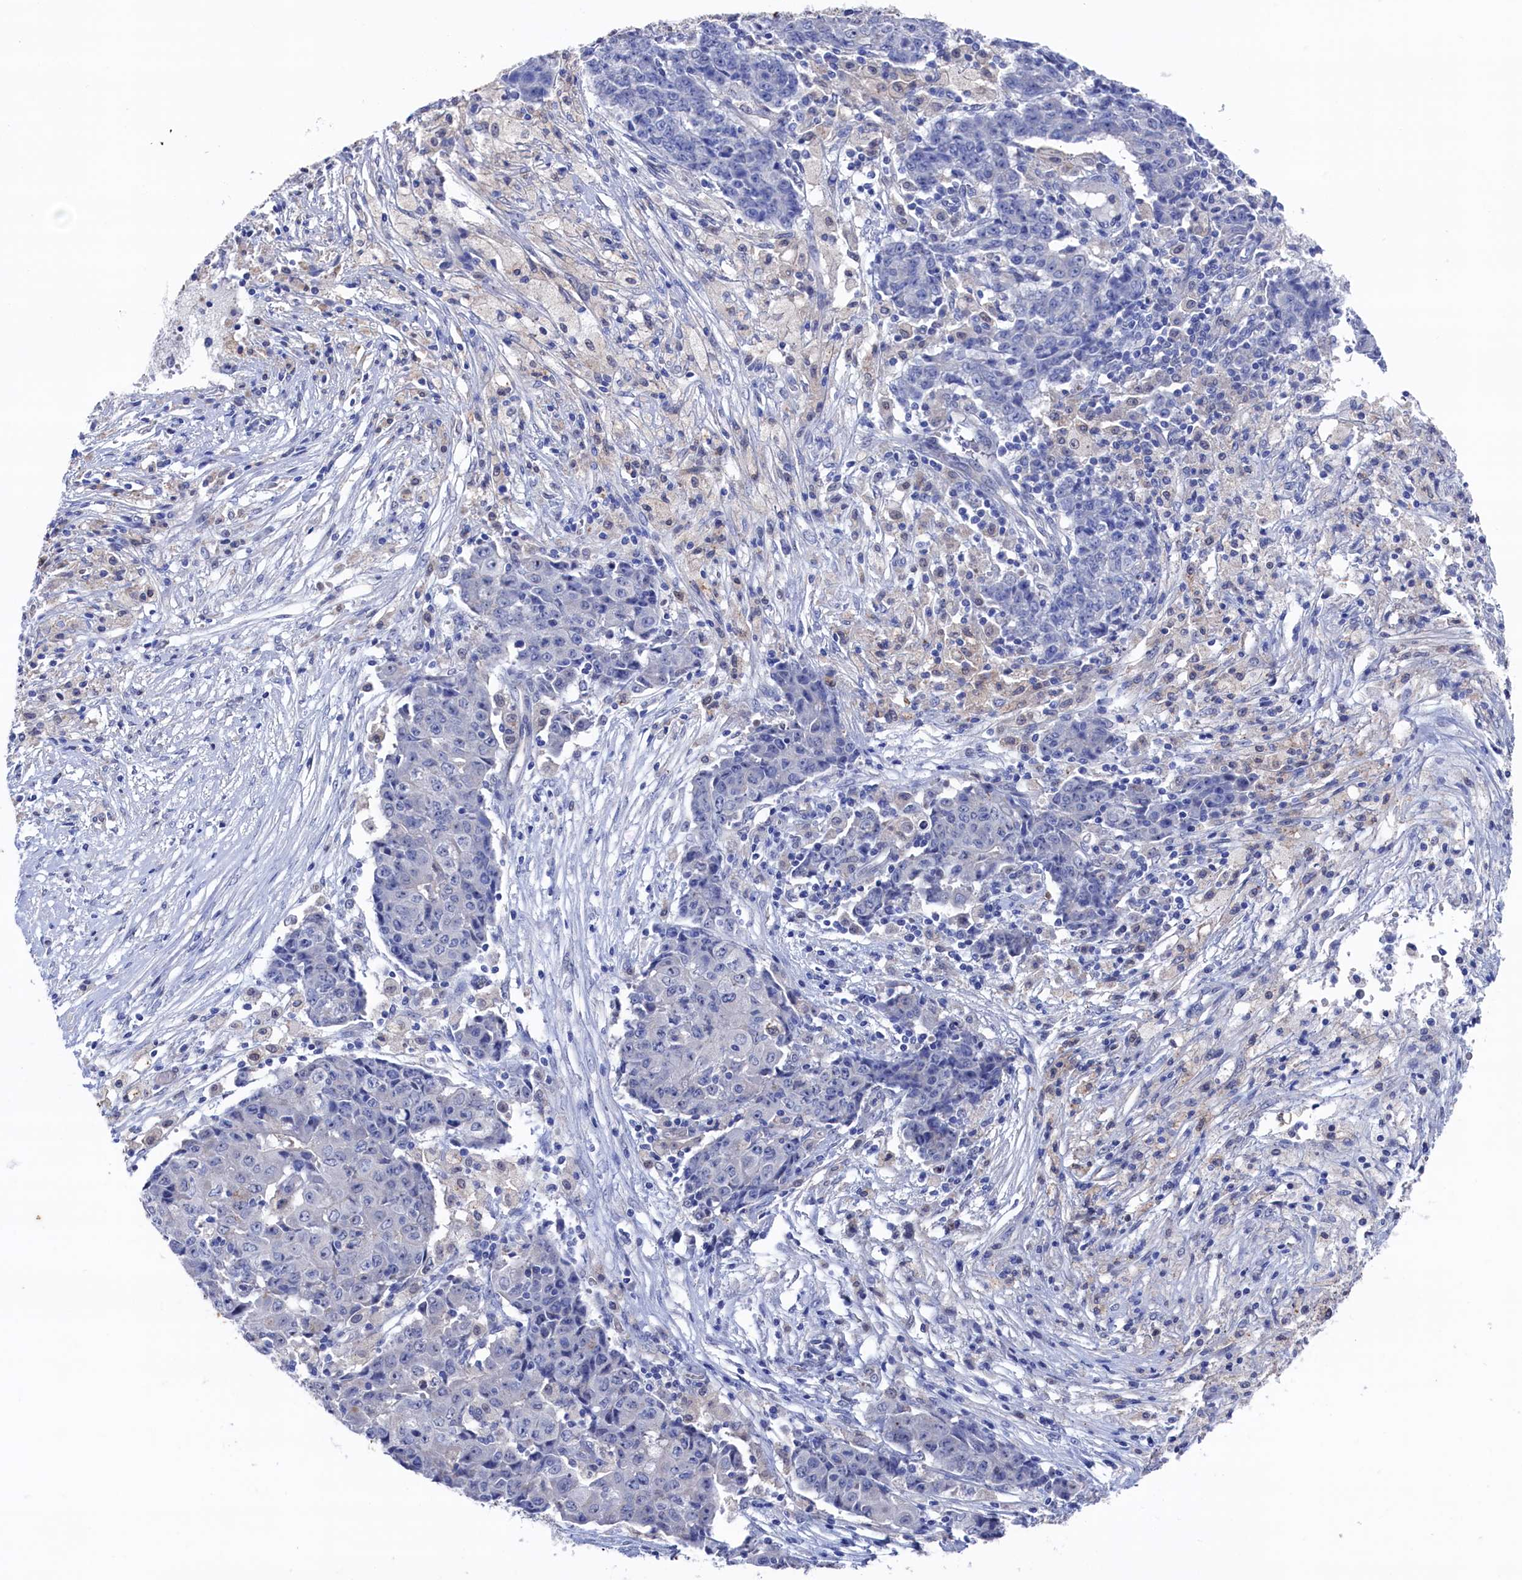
{"staining": {"intensity": "negative", "quantity": "none", "location": "none"}, "tissue": "ovarian cancer", "cell_type": "Tumor cells", "image_type": "cancer", "snomed": [{"axis": "morphology", "description": "Carcinoma, endometroid"}, {"axis": "topography", "description": "Ovary"}], "caption": "Immunohistochemical staining of human ovarian cancer reveals no significant positivity in tumor cells.", "gene": "RNH1", "patient": {"sex": "female", "age": 42}}